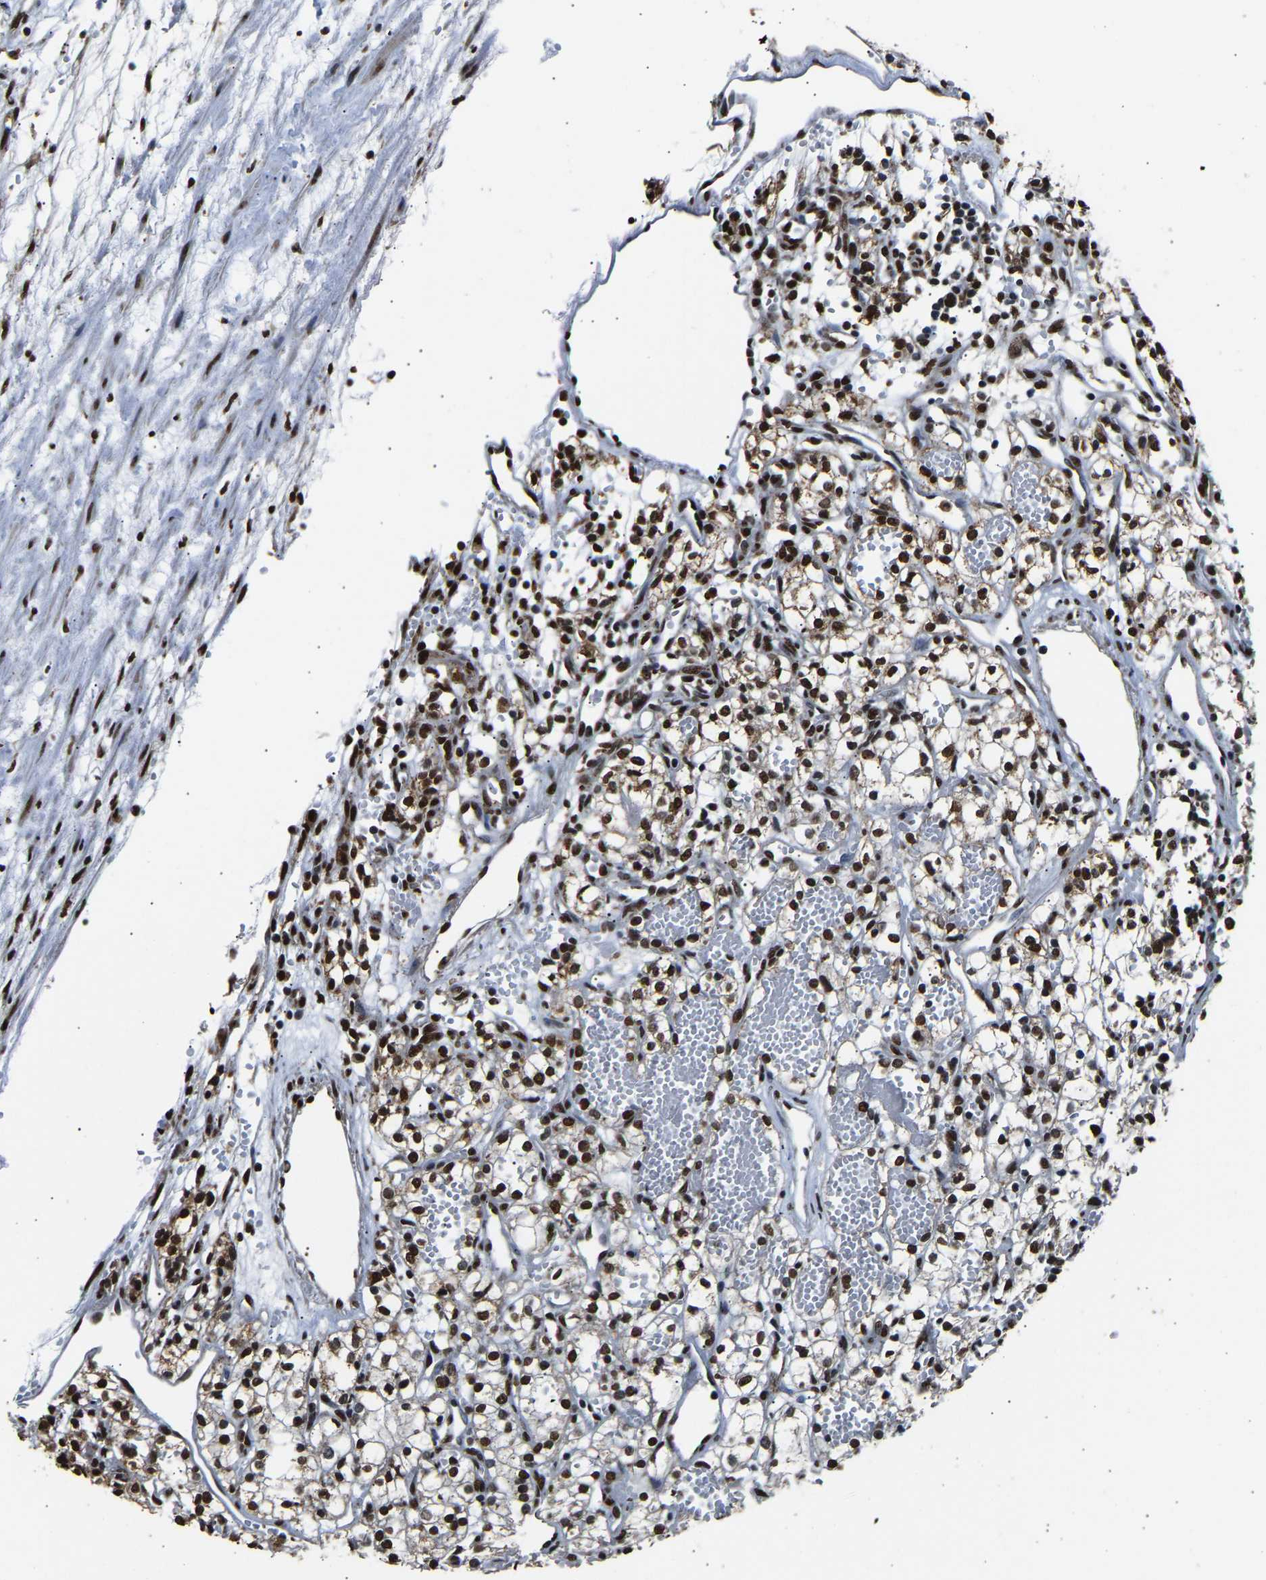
{"staining": {"intensity": "strong", "quantity": ">75%", "location": "nuclear"}, "tissue": "renal cancer", "cell_type": "Tumor cells", "image_type": "cancer", "snomed": [{"axis": "morphology", "description": "Adenocarcinoma, NOS"}, {"axis": "topography", "description": "Kidney"}], "caption": "There is high levels of strong nuclear staining in tumor cells of adenocarcinoma (renal), as demonstrated by immunohistochemical staining (brown color).", "gene": "SAFB", "patient": {"sex": "male", "age": 59}}